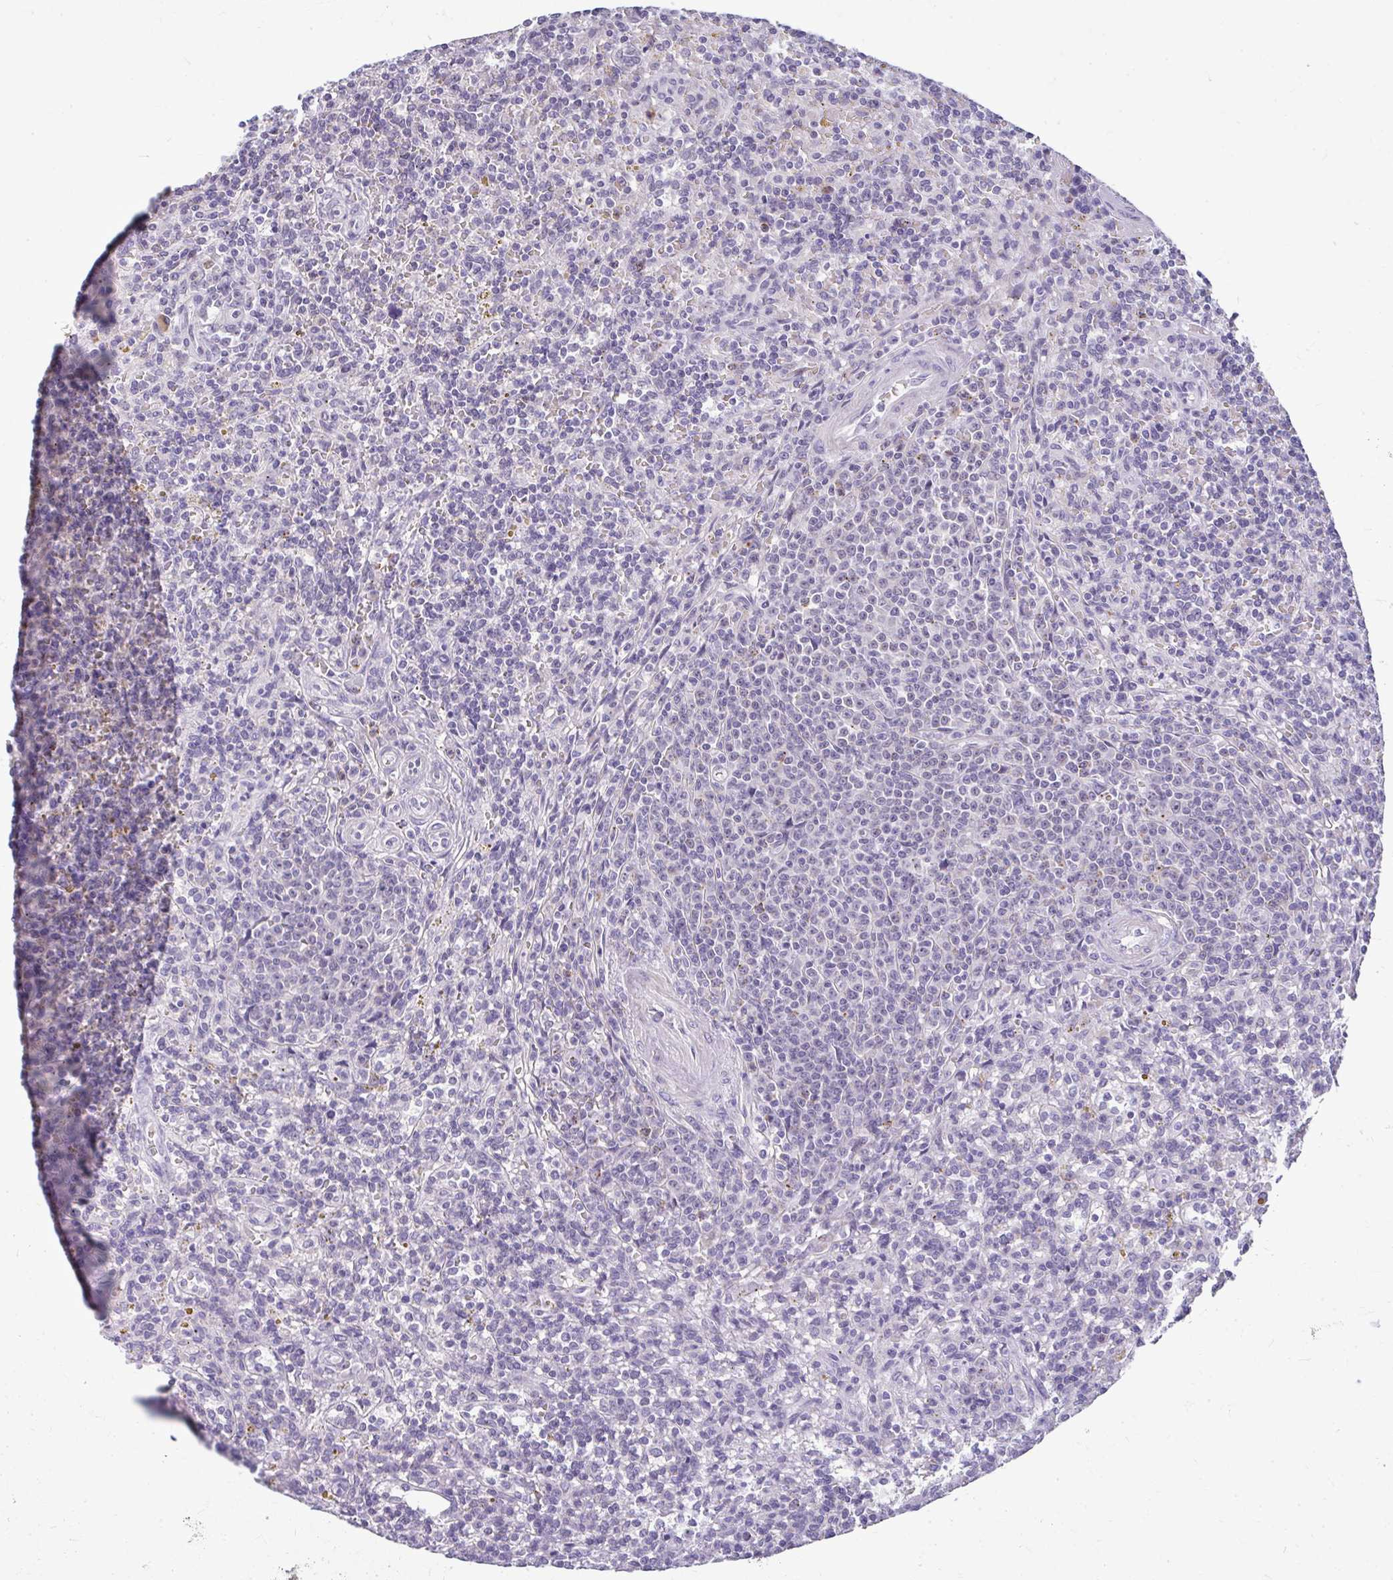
{"staining": {"intensity": "negative", "quantity": "none", "location": "none"}, "tissue": "lymphoma", "cell_type": "Tumor cells", "image_type": "cancer", "snomed": [{"axis": "morphology", "description": "Malignant lymphoma, non-Hodgkin's type, Low grade"}, {"axis": "topography", "description": "Spleen"}], "caption": "Immunohistochemistry (IHC) histopathology image of neoplastic tissue: lymphoma stained with DAB exhibits no significant protein staining in tumor cells.", "gene": "TEX33", "patient": {"sex": "male", "age": 67}}